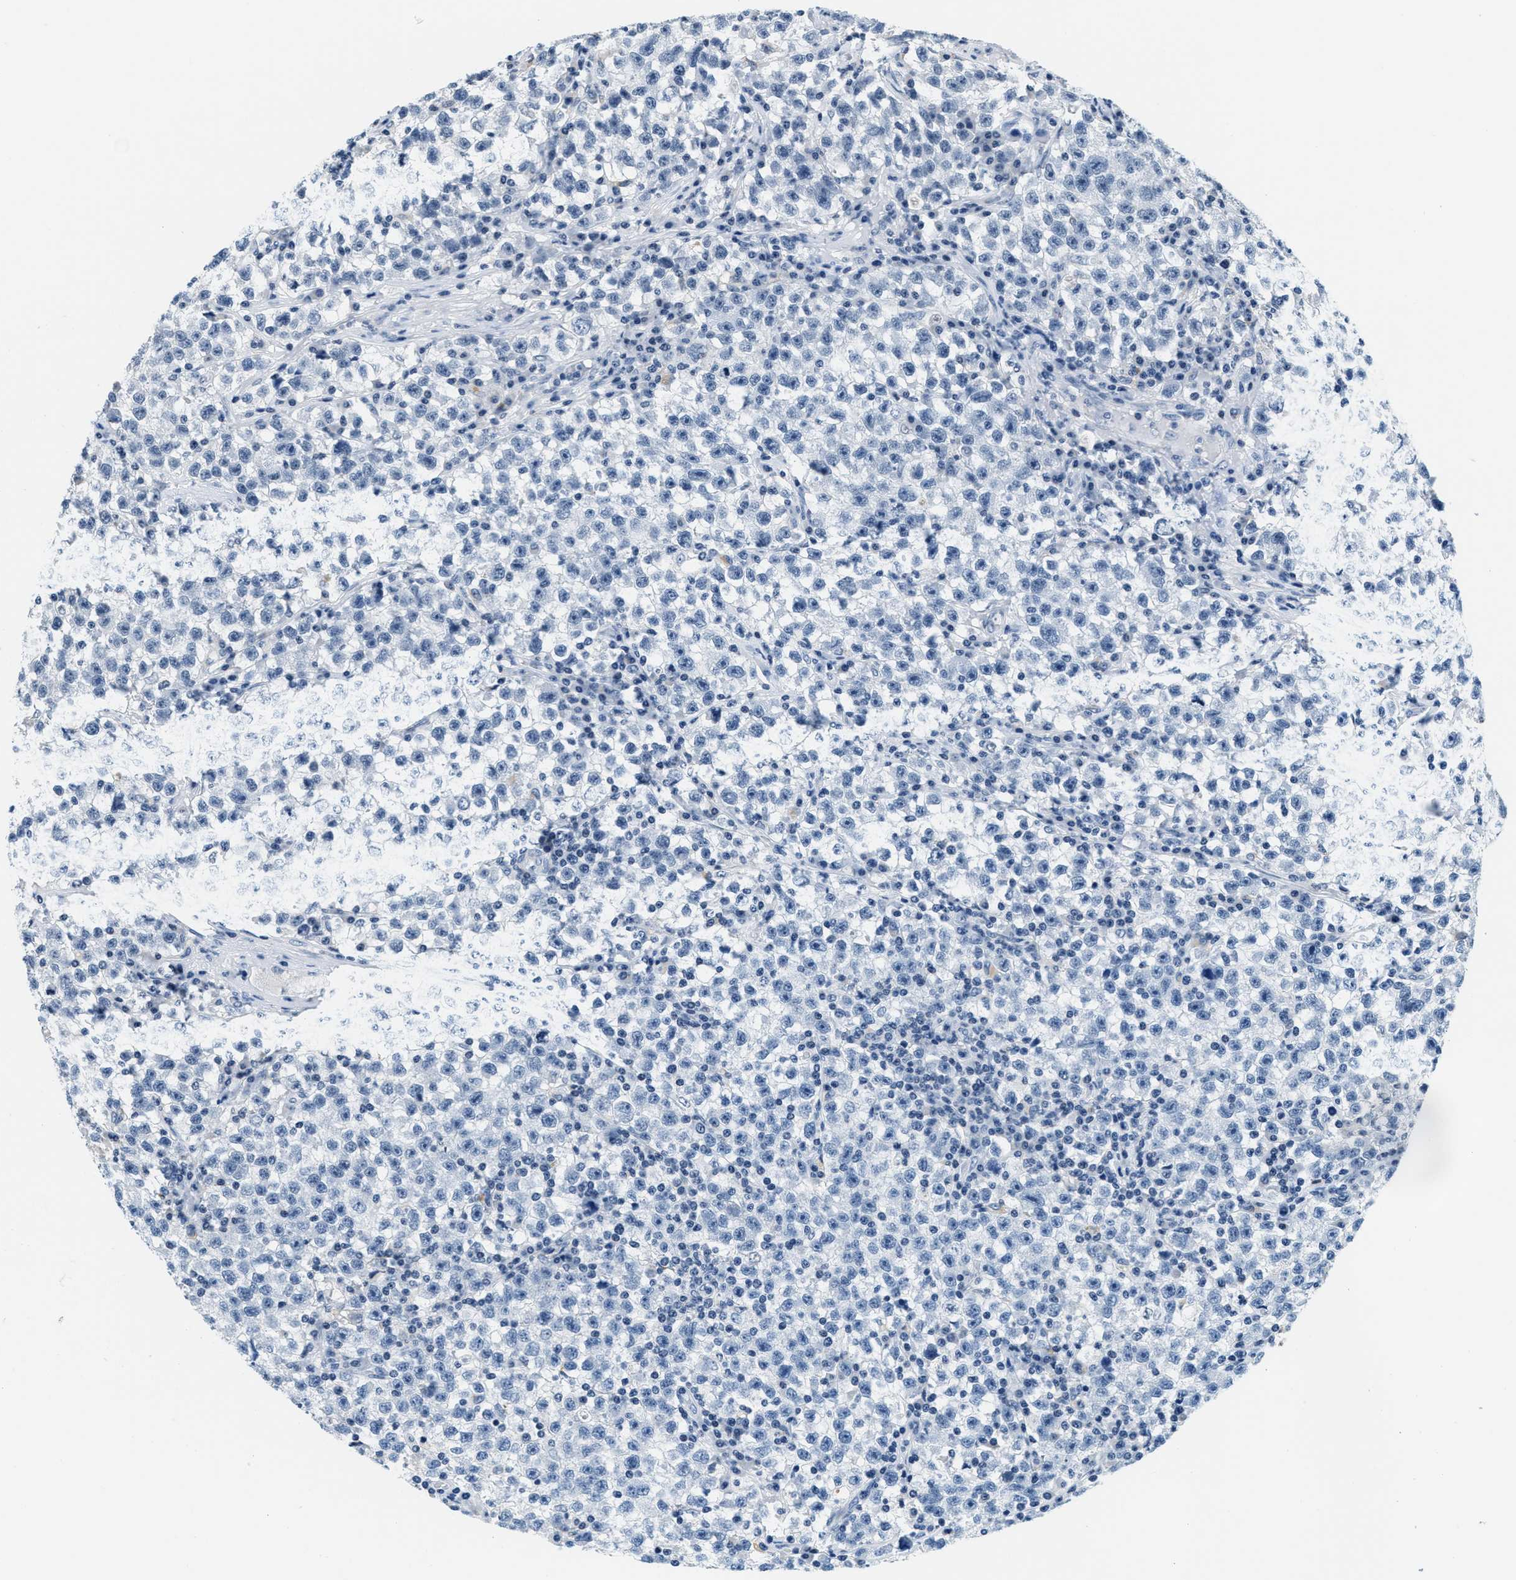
{"staining": {"intensity": "negative", "quantity": "none", "location": "none"}, "tissue": "testis cancer", "cell_type": "Tumor cells", "image_type": "cancer", "snomed": [{"axis": "morphology", "description": "Seminoma, NOS"}, {"axis": "topography", "description": "Testis"}], "caption": "Immunohistochemistry of human testis cancer (seminoma) reveals no positivity in tumor cells.", "gene": "CA4", "patient": {"sex": "male", "age": 22}}